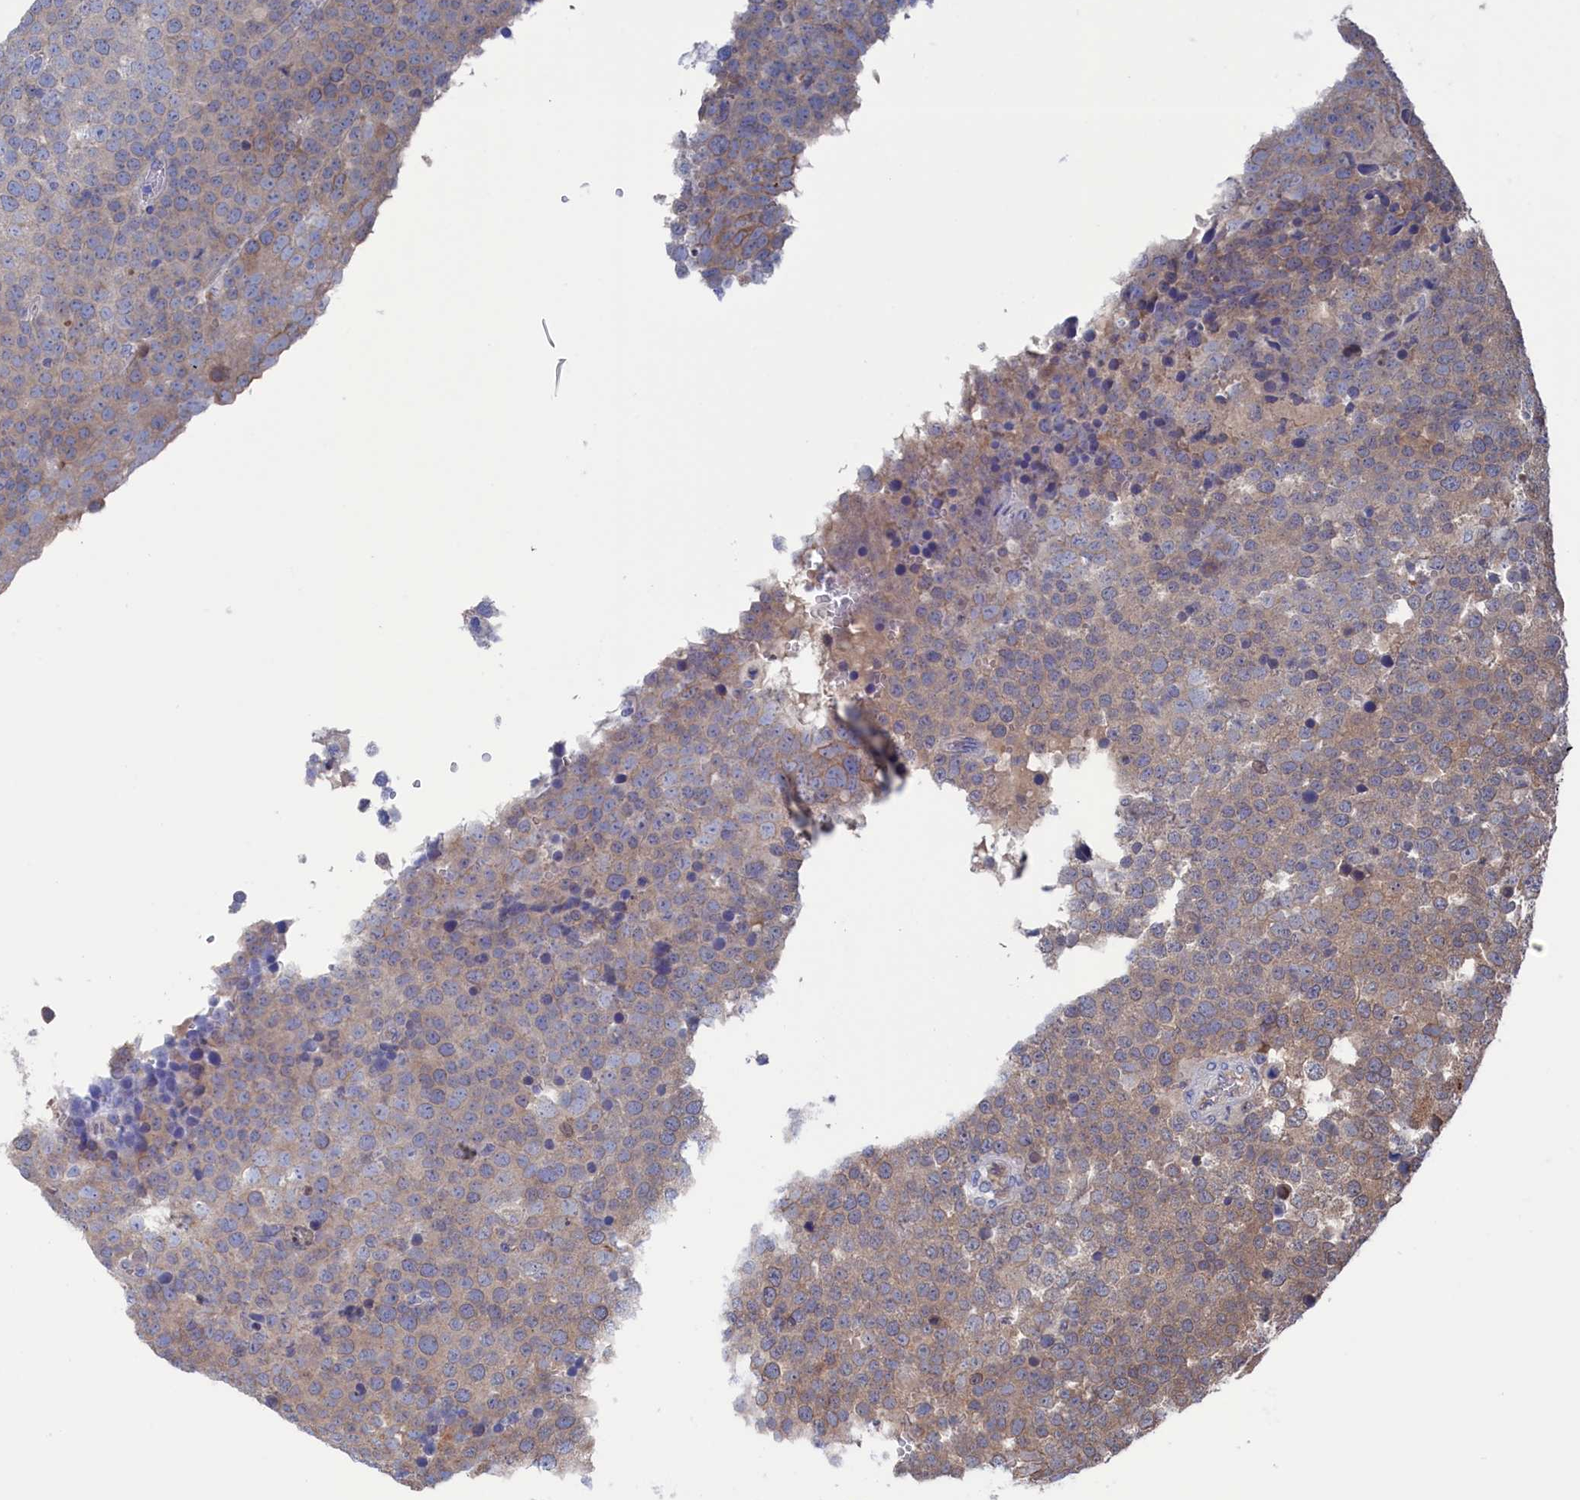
{"staining": {"intensity": "weak", "quantity": "25%-75%", "location": "cytoplasmic/membranous"}, "tissue": "testis cancer", "cell_type": "Tumor cells", "image_type": "cancer", "snomed": [{"axis": "morphology", "description": "Seminoma, NOS"}, {"axis": "topography", "description": "Testis"}], "caption": "IHC image of testis seminoma stained for a protein (brown), which demonstrates low levels of weak cytoplasmic/membranous staining in approximately 25%-75% of tumor cells.", "gene": "NUTF2", "patient": {"sex": "male", "age": 71}}